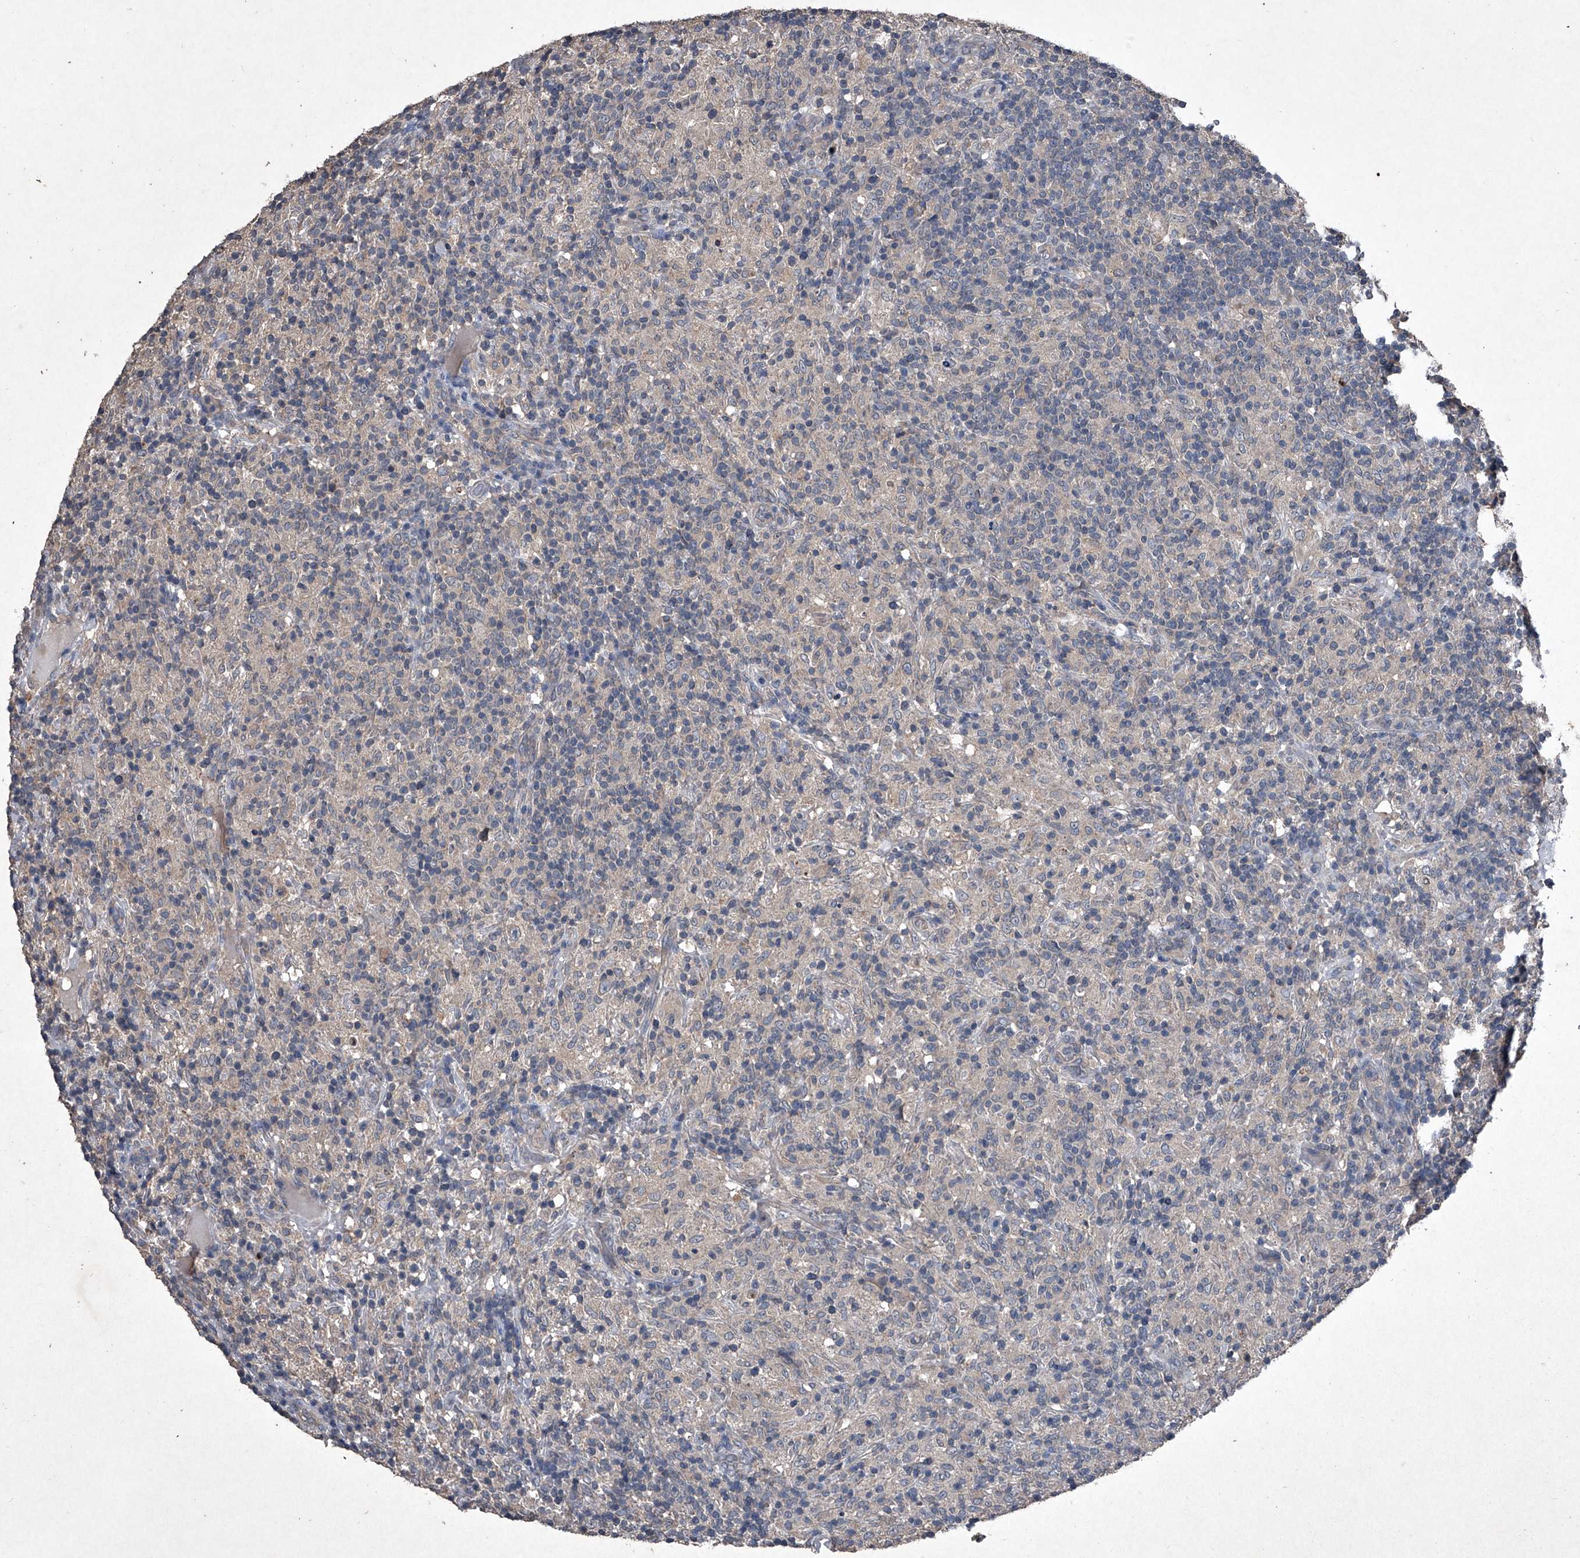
{"staining": {"intensity": "negative", "quantity": "none", "location": "none"}, "tissue": "lymphoma", "cell_type": "Tumor cells", "image_type": "cancer", "snomed": [{"axis": "morphology", "description": "Hodgkin's disease, NOS"}, {"axis": "topography", "description": "Lymph node"}], "caption": "Immunohistochemistry image of neoplastic tissue: human Hodgkin's disease stained with DAB exhibits no significant protein positivity in tumor cells.", "gene": "MAPKAP1", "patient": {"sex": "male", "age": 70}}